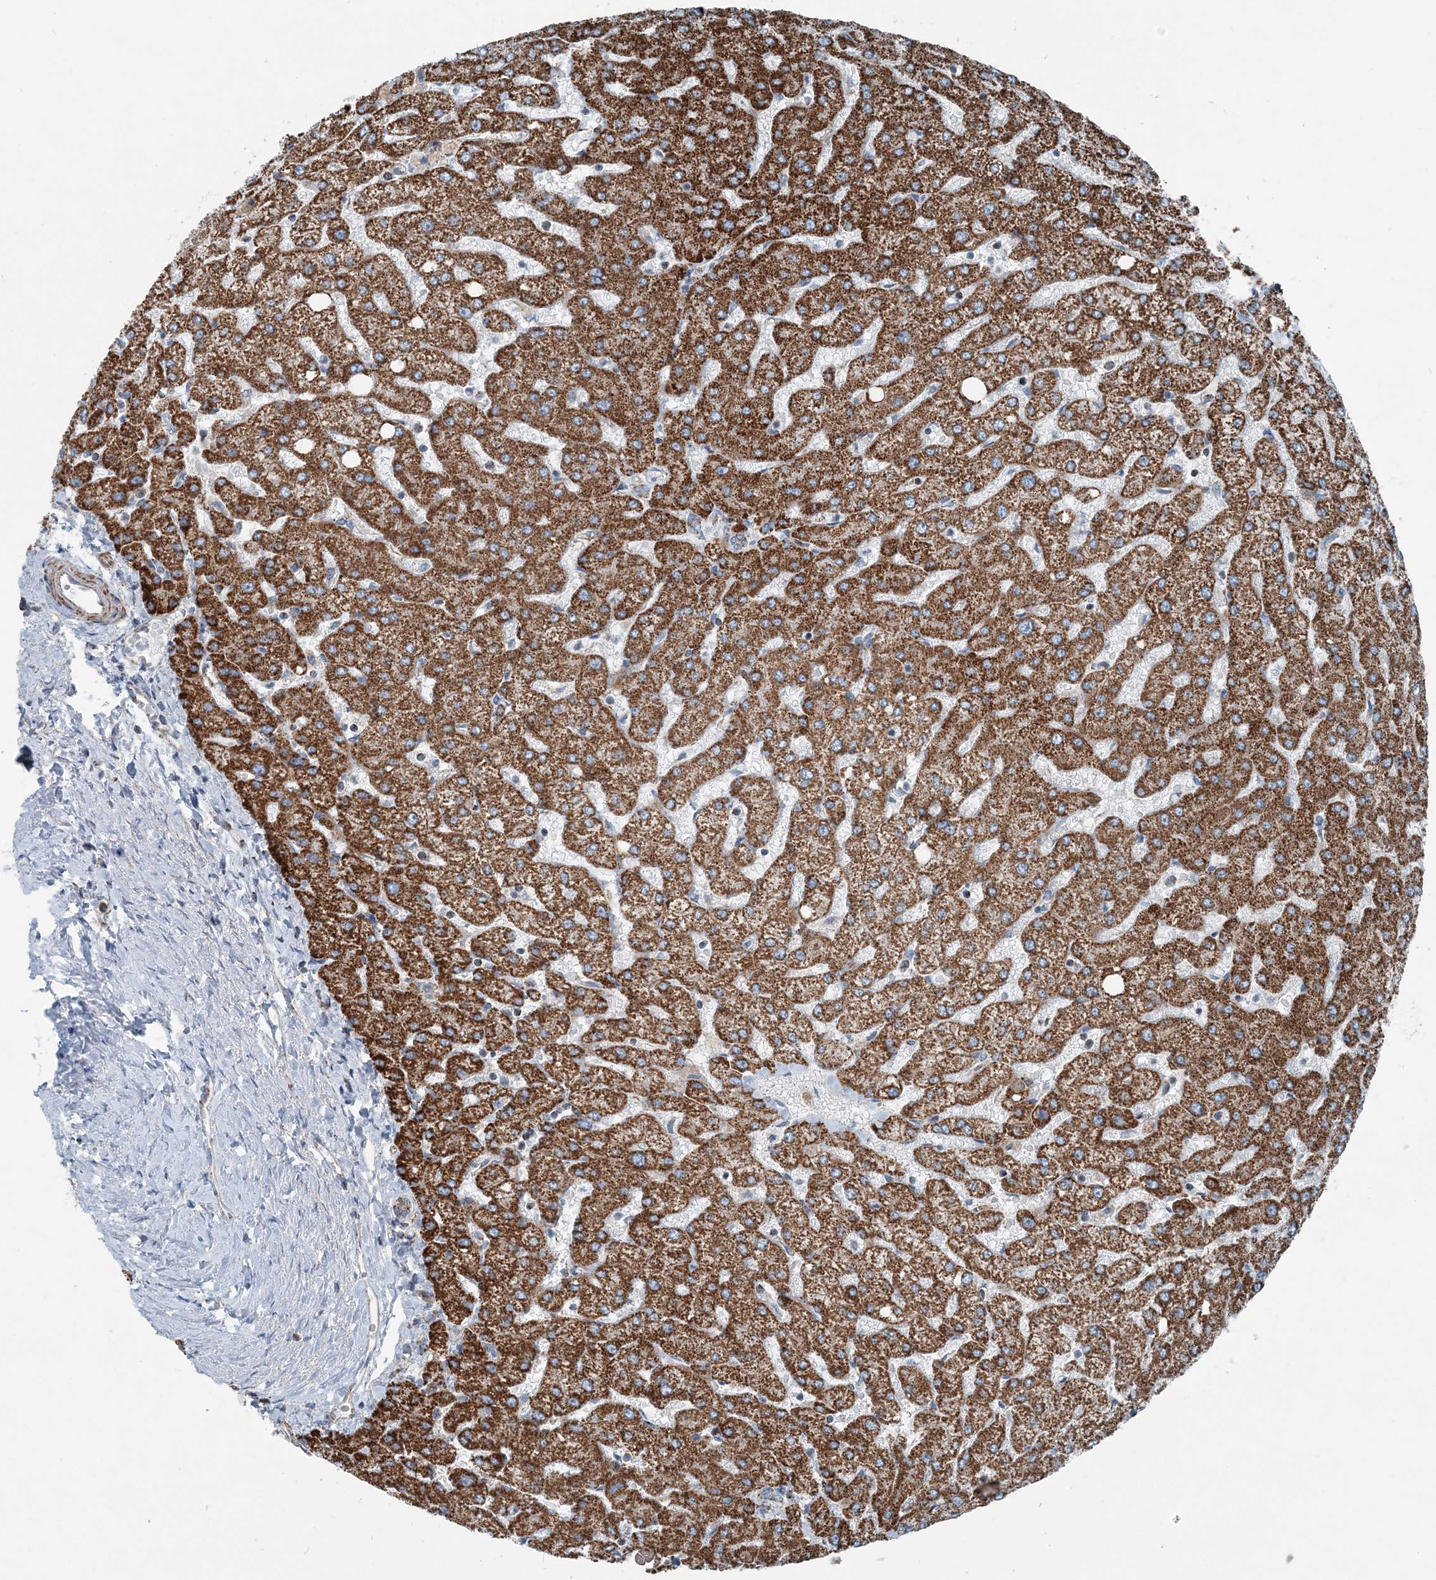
{"staining": {"intensity": "weak", "quantity": "<25%", "location": "cytoplasmic/membranous"}, "tissue": "liver", "cell_type": "Cholangiocytes", "image_type": "normal", "snomed": [{"axis": "morphology", "description": "Normal tissue, NOS"}, {"axis": "topography", "description": "Liver"}], "caption": "Immunohistochemistry image of normal liver: liver stained with DAB reveals no significant protein expression in cholangiocytes.", "gene": "INTU", "patient": {"sex": "female", "age": 54}}